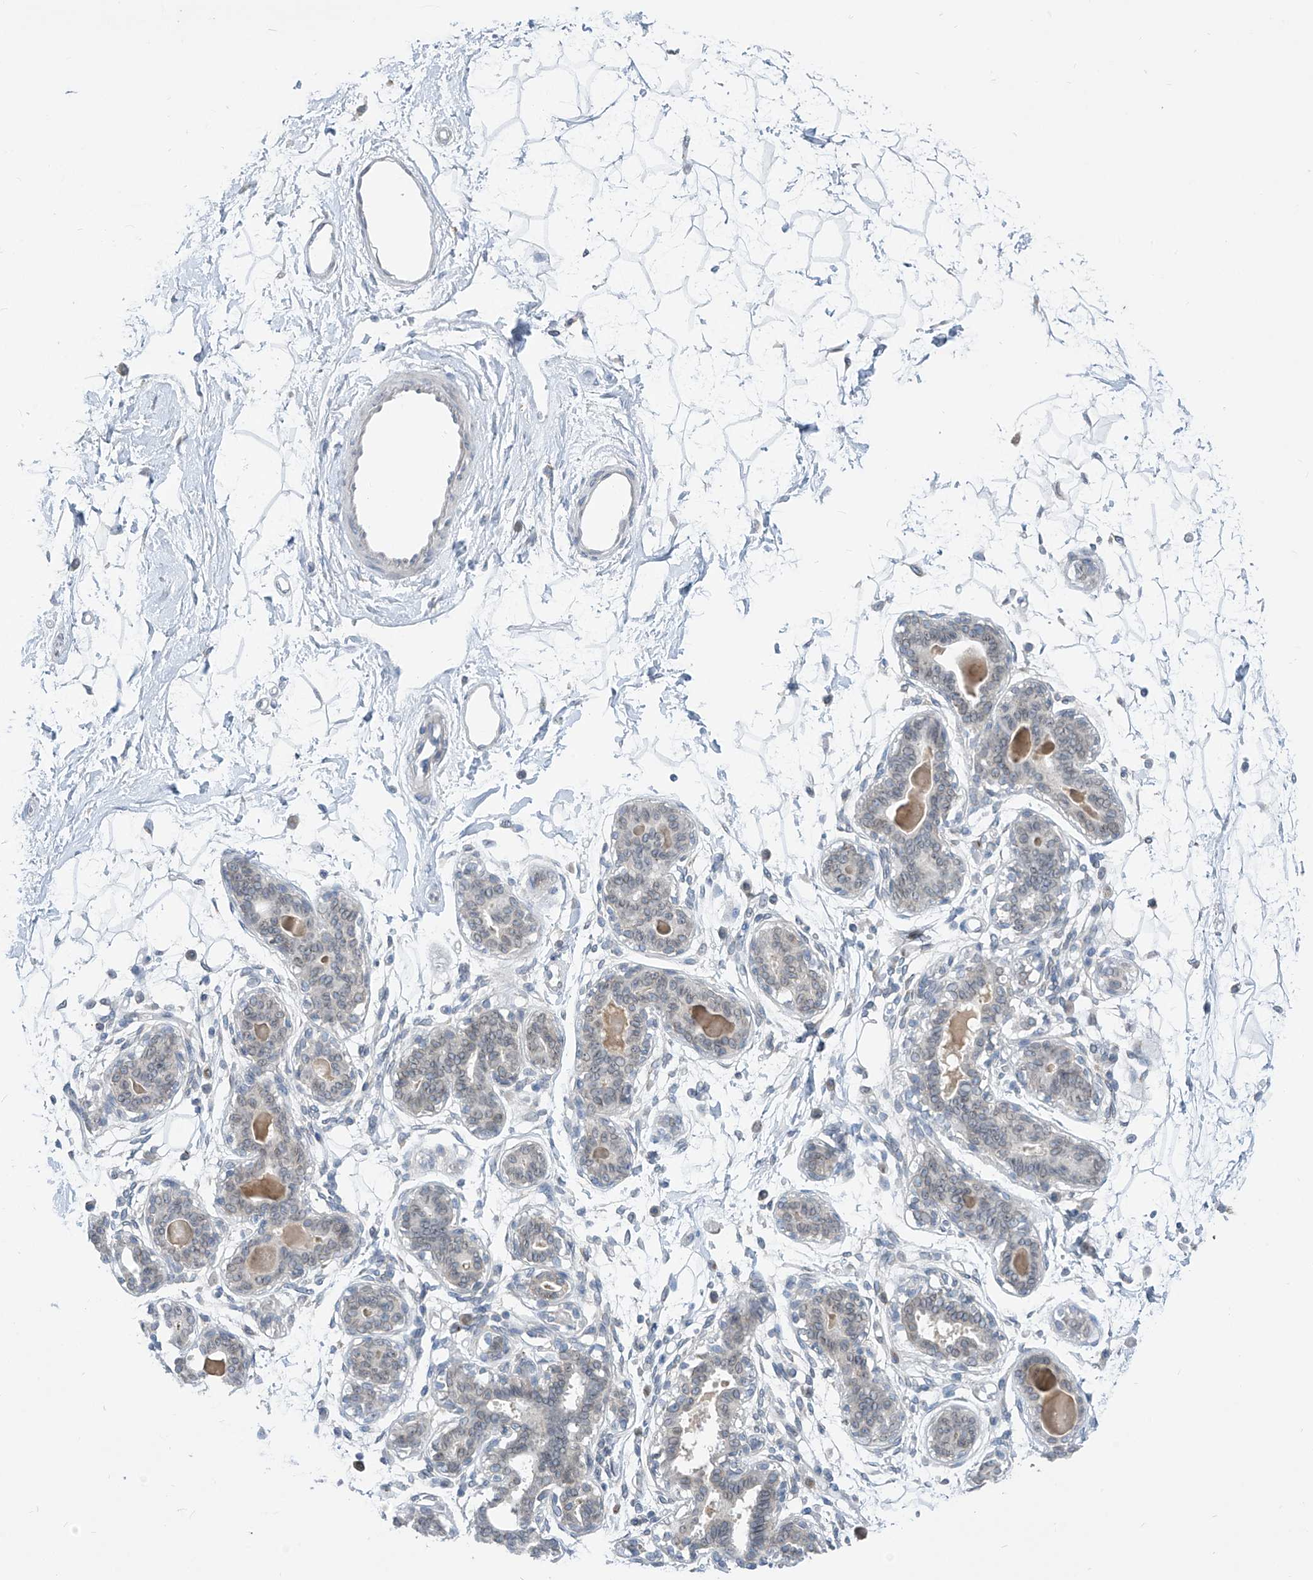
{"staining": {"intensity": "negative", "quantity": "none", "location": "none"}, "tissue": "breast", "cell_type": "Adipocytes", "image_type": "normal", "snomed": [{"axis": "morphology", "description": "Normal tissue, NOS"}, {"axis": "topography", "description": "Breast"}], "caption": "High power microscopy micrograph of an immunohistochemistry (IHC) image of unremarkable breast, revealing no significant staining in adipocytes. Brightfield microscopy of immunohistochemistry (IHC) stained with DAB (3,3'-diaminobenzidine) (brown) and hematoxylin (blue), captured at high magnification.", "gene": "KRTAP25", "patient": {"sex": "female", "age": 45}}